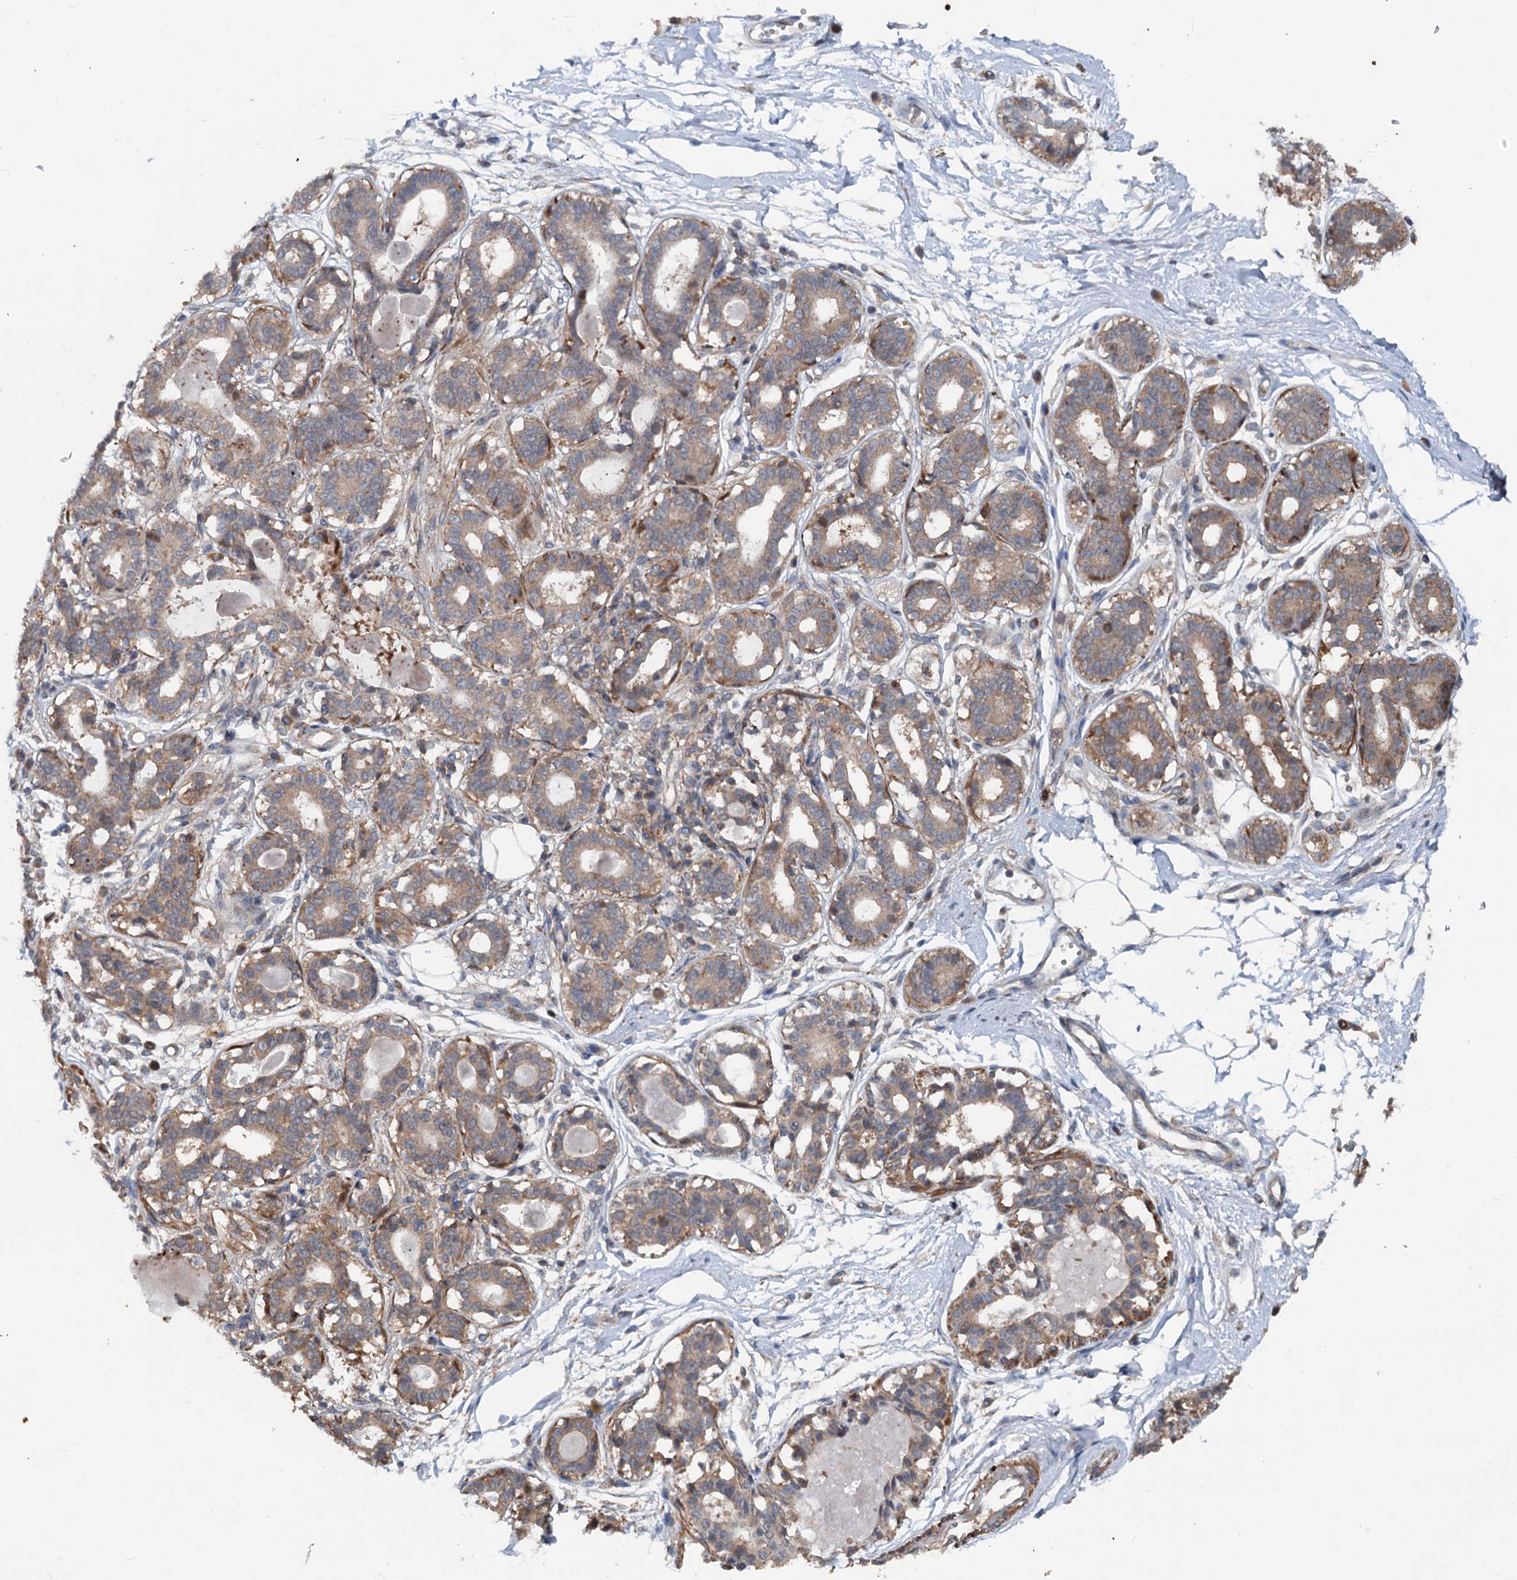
{"staining": {"intensity": "negative", "quantity": "none", "location": "none"}, "tissue": "breast", "cell_type": "Adipocytes", "image_type": "normal", "snomed": [{"axis": "morphology", "description": "Normal tissue, NOS"}, {"axis": "topography", "description": "Breast"}], "caption": "This is an immunohistochemistry image of benign breast. There is no positivity in adipocytes.", "gene": "TEDC1", "patient": {"sex": "female", "age": 45}}